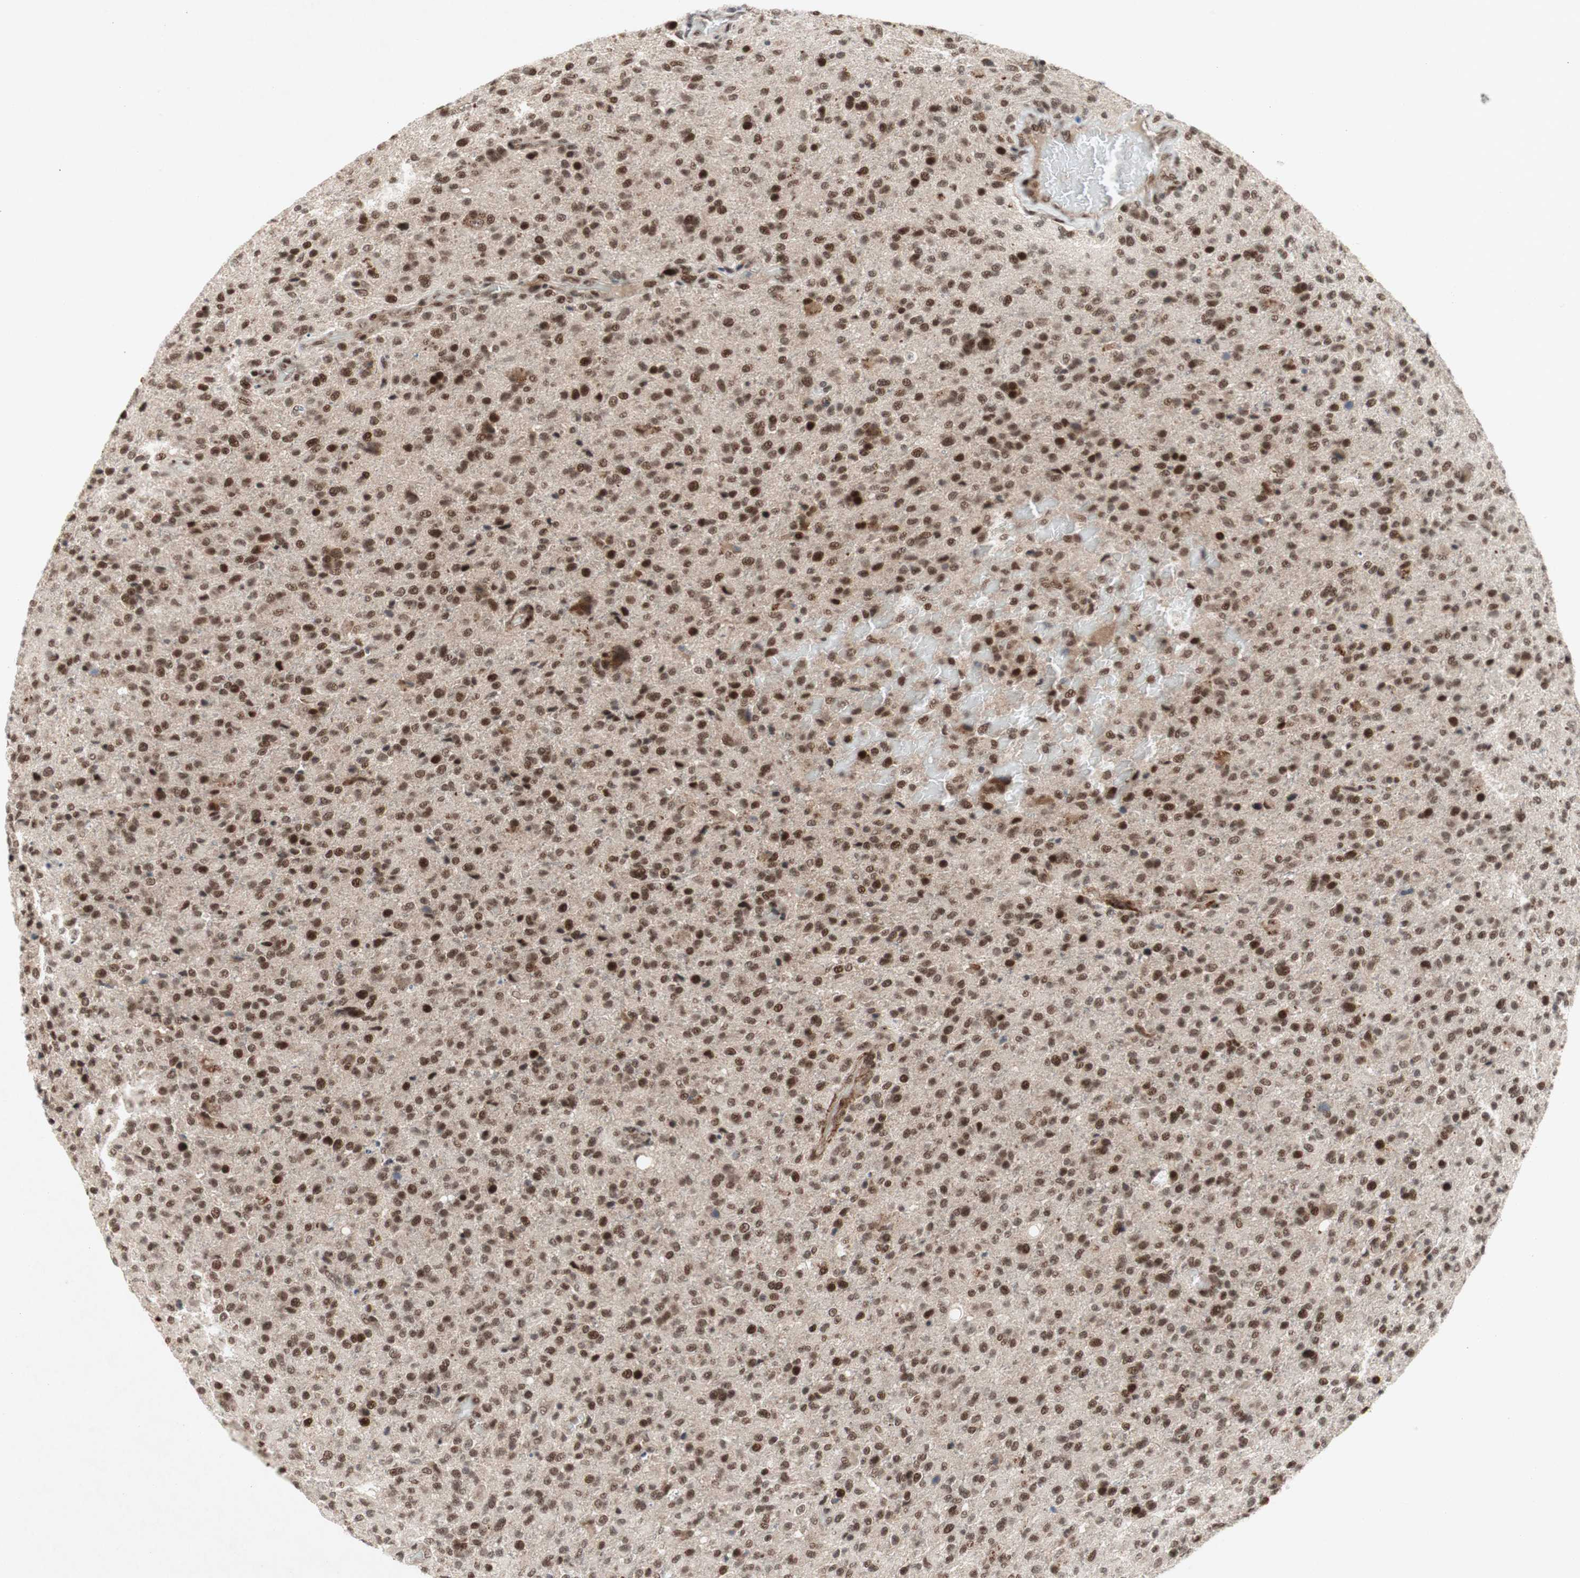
{"staining": {"intensity": "strong", "quantity": ">75%", "location": "nuclear"}, "tissue": "glioma", "cell_type": "Tumor cells", "image_type": "cancer", "snomed": [{"axis": "morphology", "description": "Glioma, malignant, High grade"}, {"axis": "topography", "description": "Brain"}], "caption": "Glioma stained with DAB immunohistochemistry displays high levels of strong nuclear expression in about >75% of tumor cells.", "gene": "TCF12", "patient": {"sex": "male", "age": 71}}